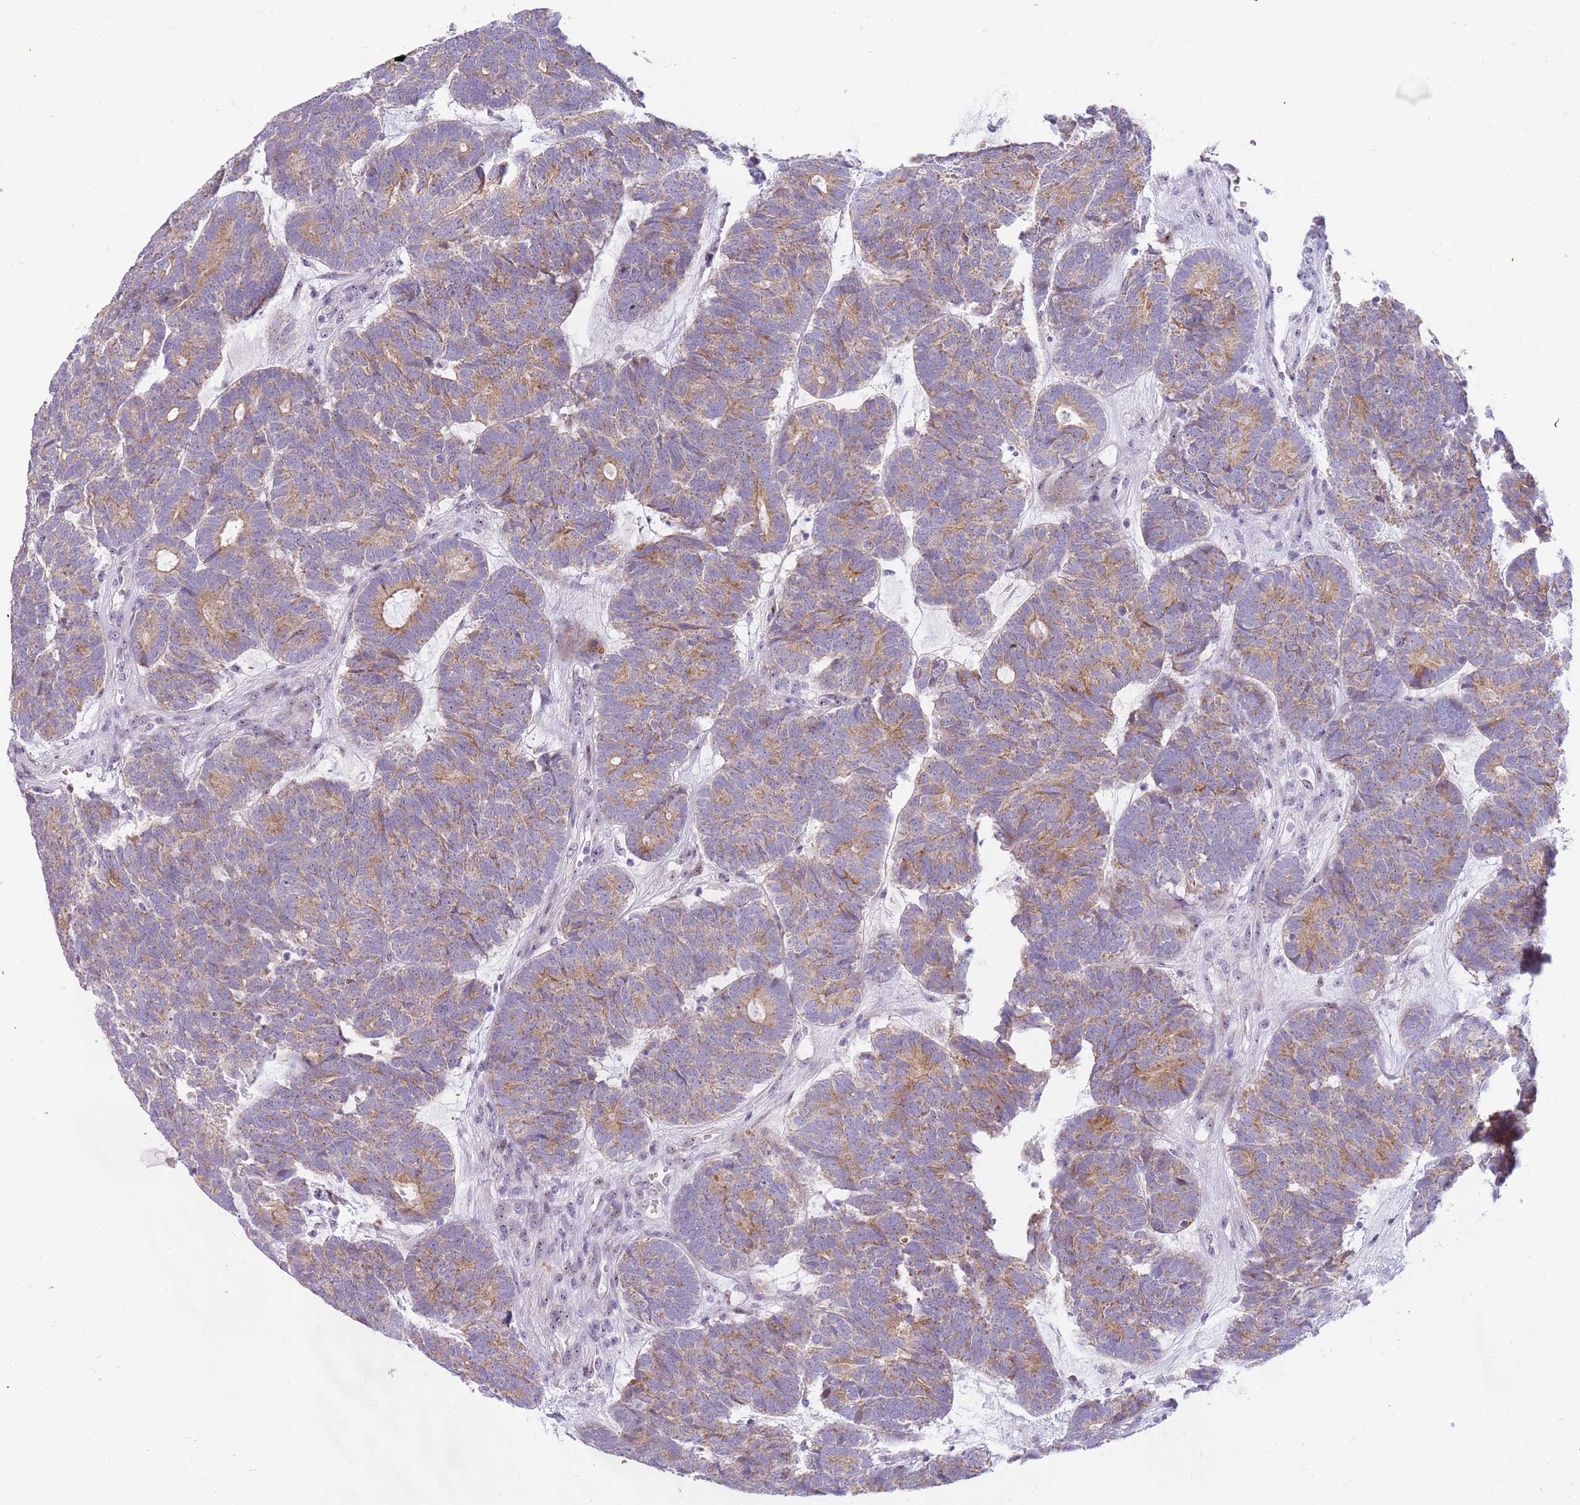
{"staining": {"intensity": "moderate", "quantity": ">75%", "location": "cytoplasmic/membranous"}, "tissue": "head and neck cancer", "cell_type": "Tumor cells", "image_type": "cancer", "snomed": [{"axis": "morphology", "description": "Adenocarcinoma, NOS"}, {"axis": "topography", "description": "Head-Neck"}], "caption": "DAB immunohistochemical staining of human head and neck cancer shows moderate cytoplasmic/membranous protein staining in approximately >75% of tumor cells.", "gene": "DNAJA3", "patient": {"sex": "female", "age": 81}}